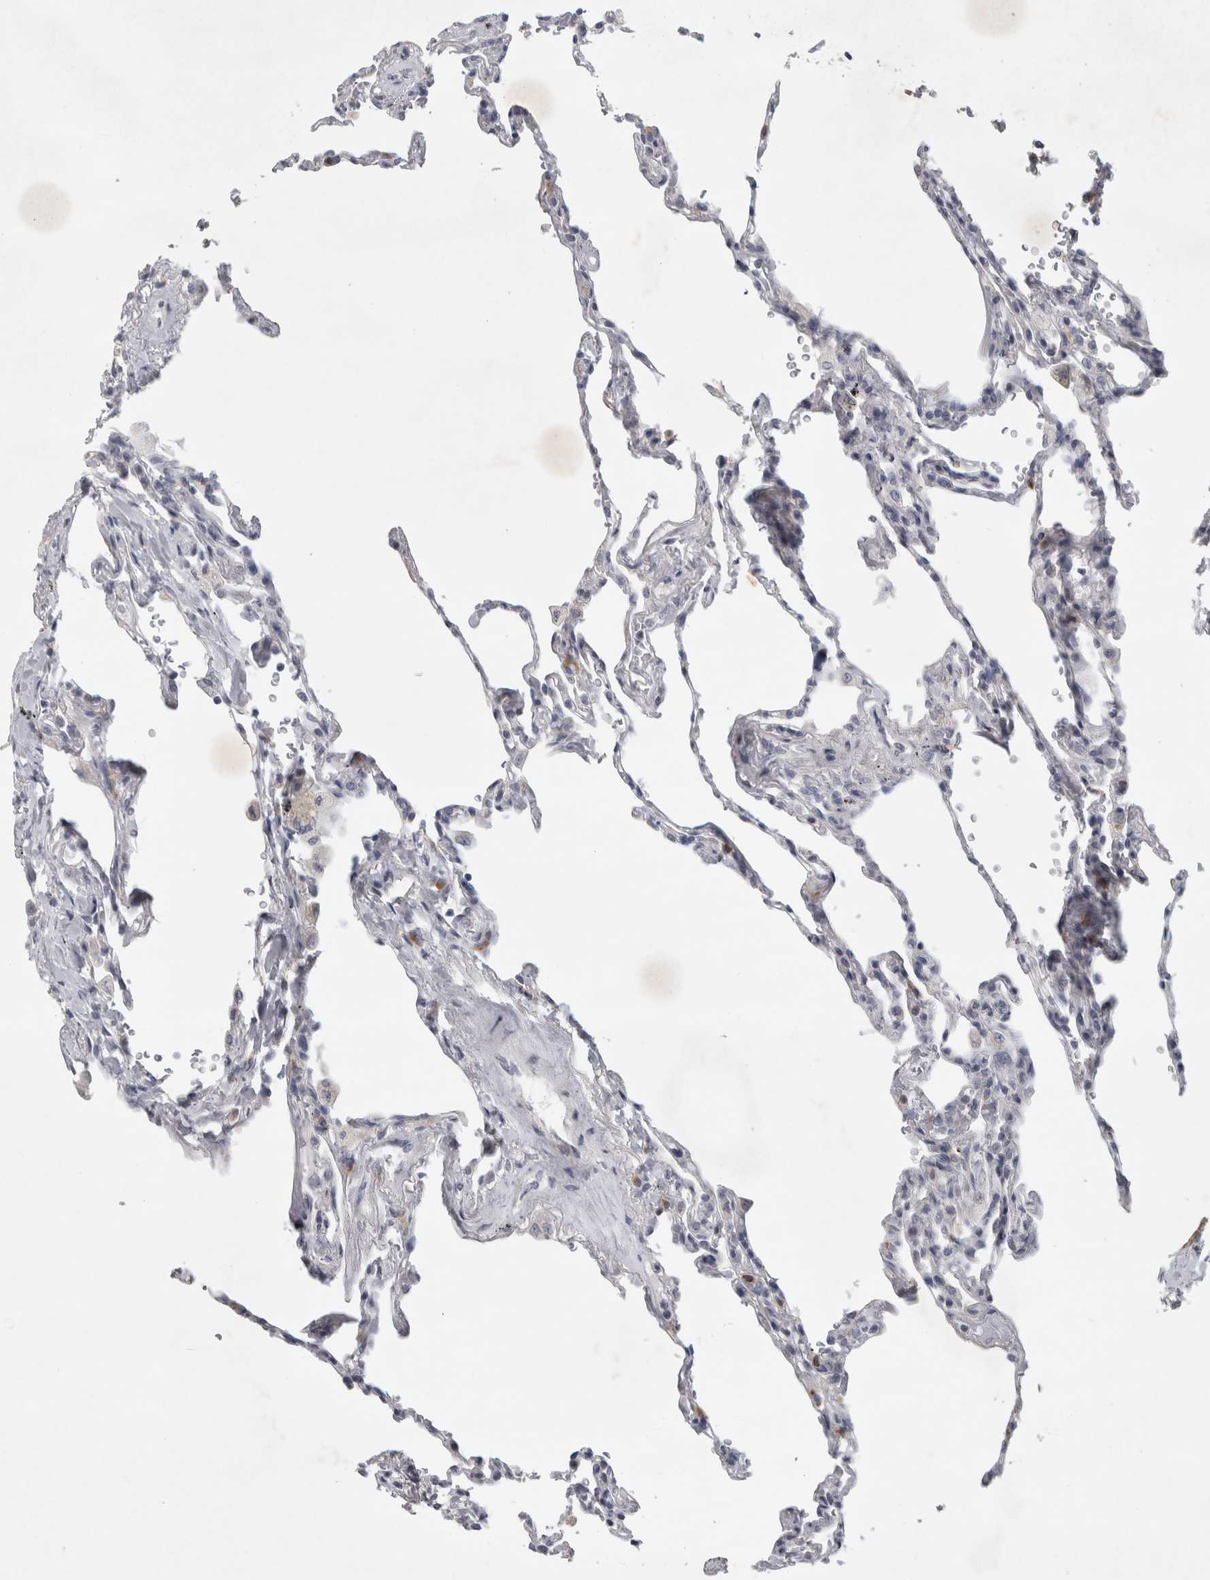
{"staining": {"intensity": "negative", "quantity": "none", "location": "none"}, "tissue": "lung", "cell_type": "Alveolar cells", "image_type": "normal", "snomed": [{"axis": "morphology", "description": "Normal tissue, NOS"}, {"axis": "topography", "description": "Lung"}], "caption": "Immunohistochemistry (IHC) photomicrograph of benign lung stained for a protein (brown), which exhibits no positivity in alveolar cells.", "gene": "PTPRN2", "patient": {"sex": "male", "age": 59}}